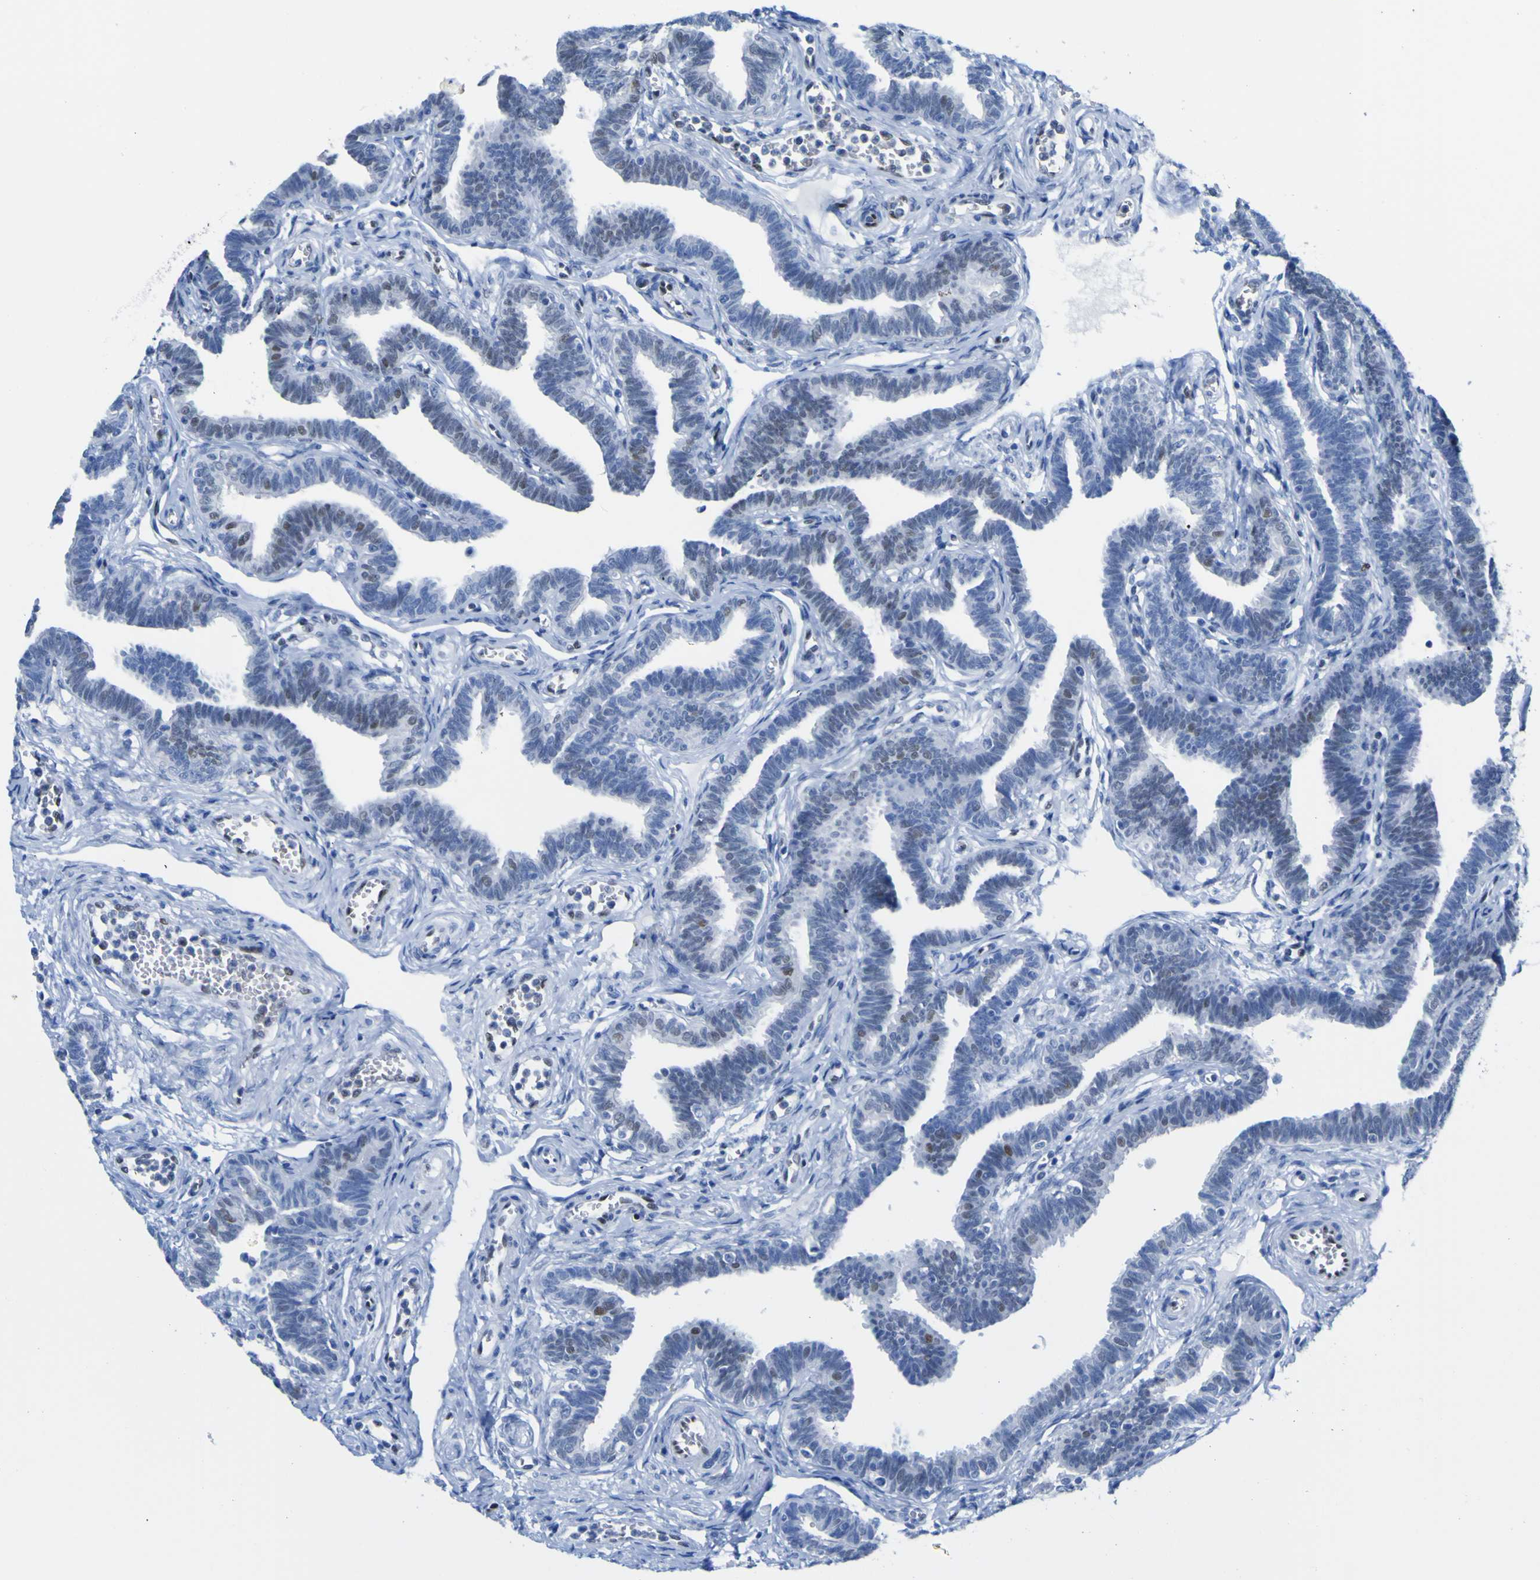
{"staining": {"intensity": "moderate", "quantity": "<25%", "location": "nuclear"}, "tissue": "fallopian tube", "cell_type": "Glandular cells", "image_type": "normal", "snomed": [{"axis": "morphology", "description": "Normal tissue, NOS"}, {"axis": "topography", "description": "Fallopian tube"}, {"axis": "topography", "description": "Ovary"}], "caption": "Immunohistochemistry photomicrograph of benign fallopian tube: human fallopian tube stained using immunohistochemistry (IHC) demonstrates low levels of moderate protein expression localized specifically in the nuclear of glandular cells, appearing as a nuclear brown color.", "gene": "DACH1", "patient": {"sex": "female", "age": 23}}